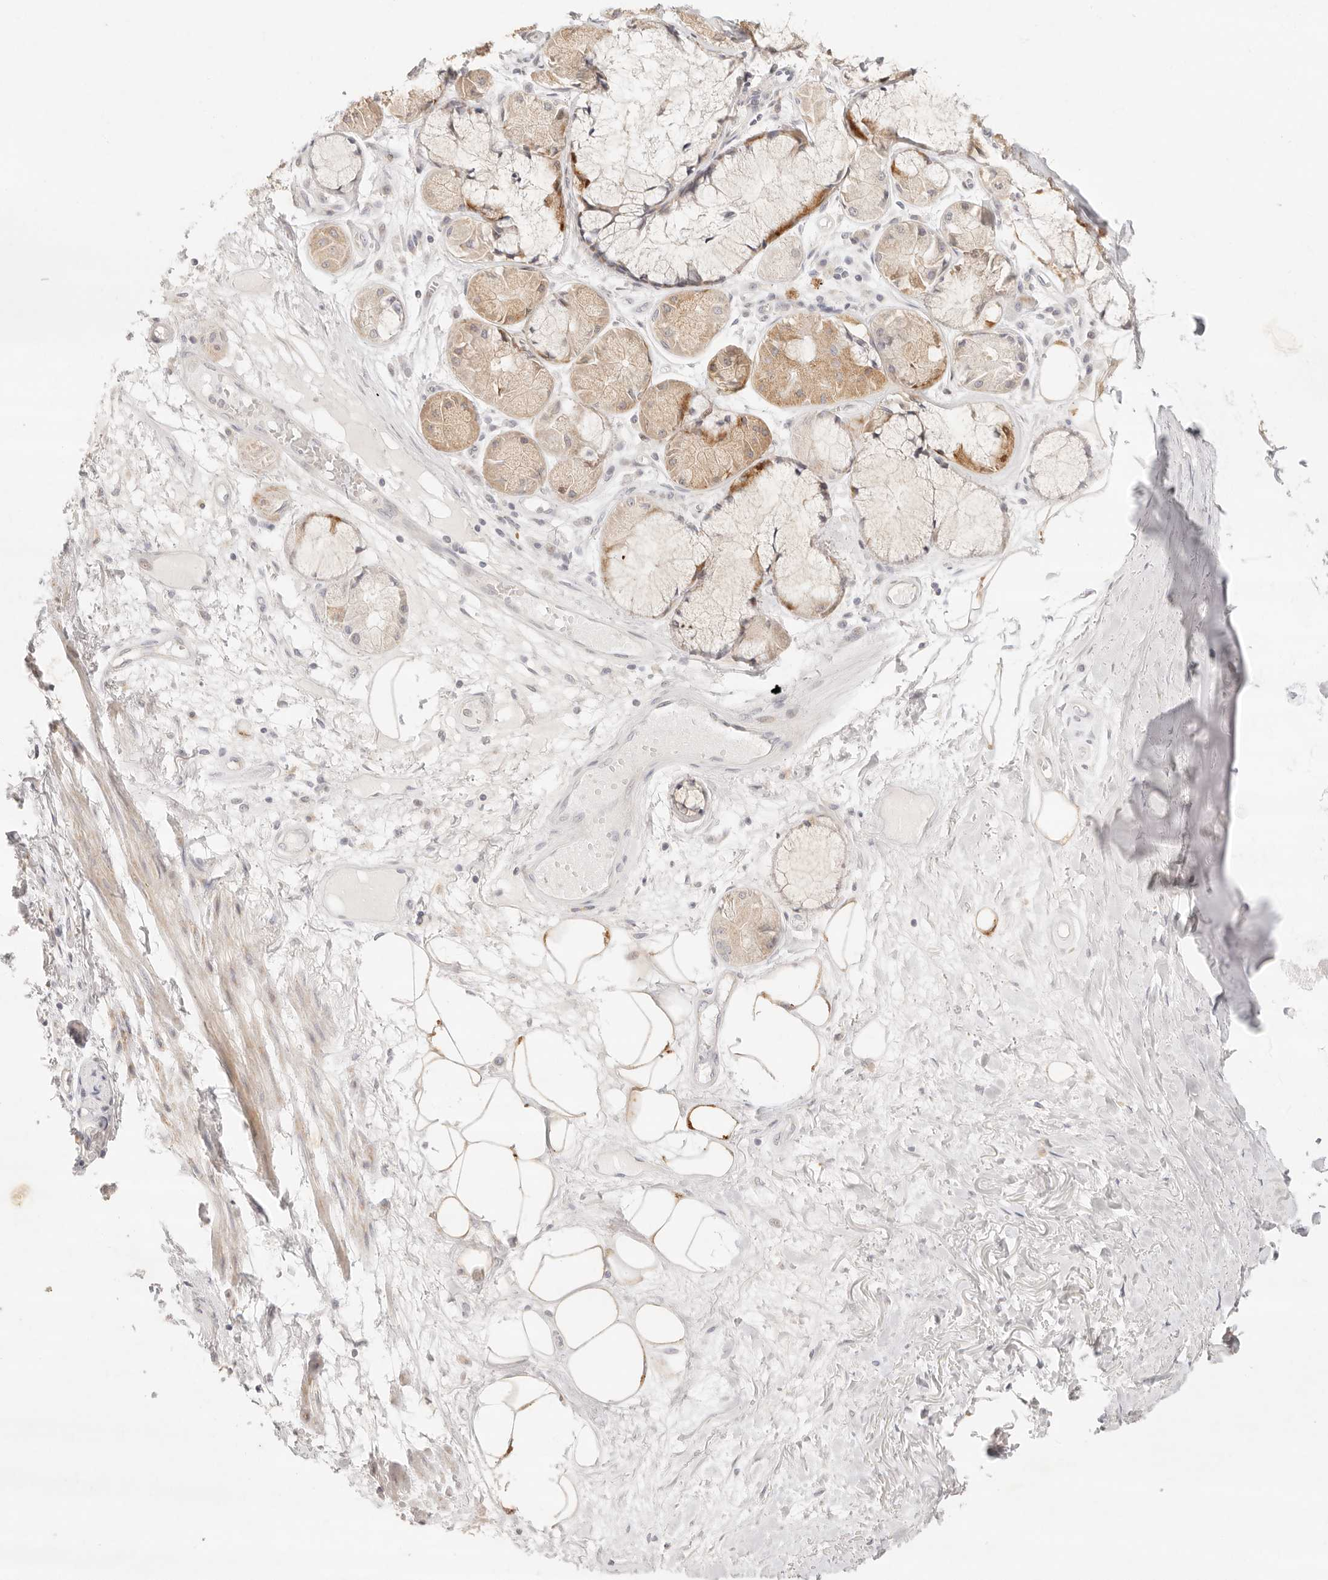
{"staining": {"intensity": "moderate", "quantity": ">75%", "location": "cytoplasmic/membranous"}, "tissue": "adipose tissue", "cell_type": "Adipocytes", "image_type": "normal", "snomed": [{"axis": "morphology", "description": "Normal tissue, NOS"}, {"axis": "topography", "description": "Bronchus"}], "caption": "A photomicrograph of human adipose tissue stained for a protein demonstrates moderate cytoplasmic/membranous brown staining in adipocytes. (Brightfield microscopy of DAB IHC at high magnification).", "gene": "GPR156", "patient": {"sex": "male", "age": 66}}